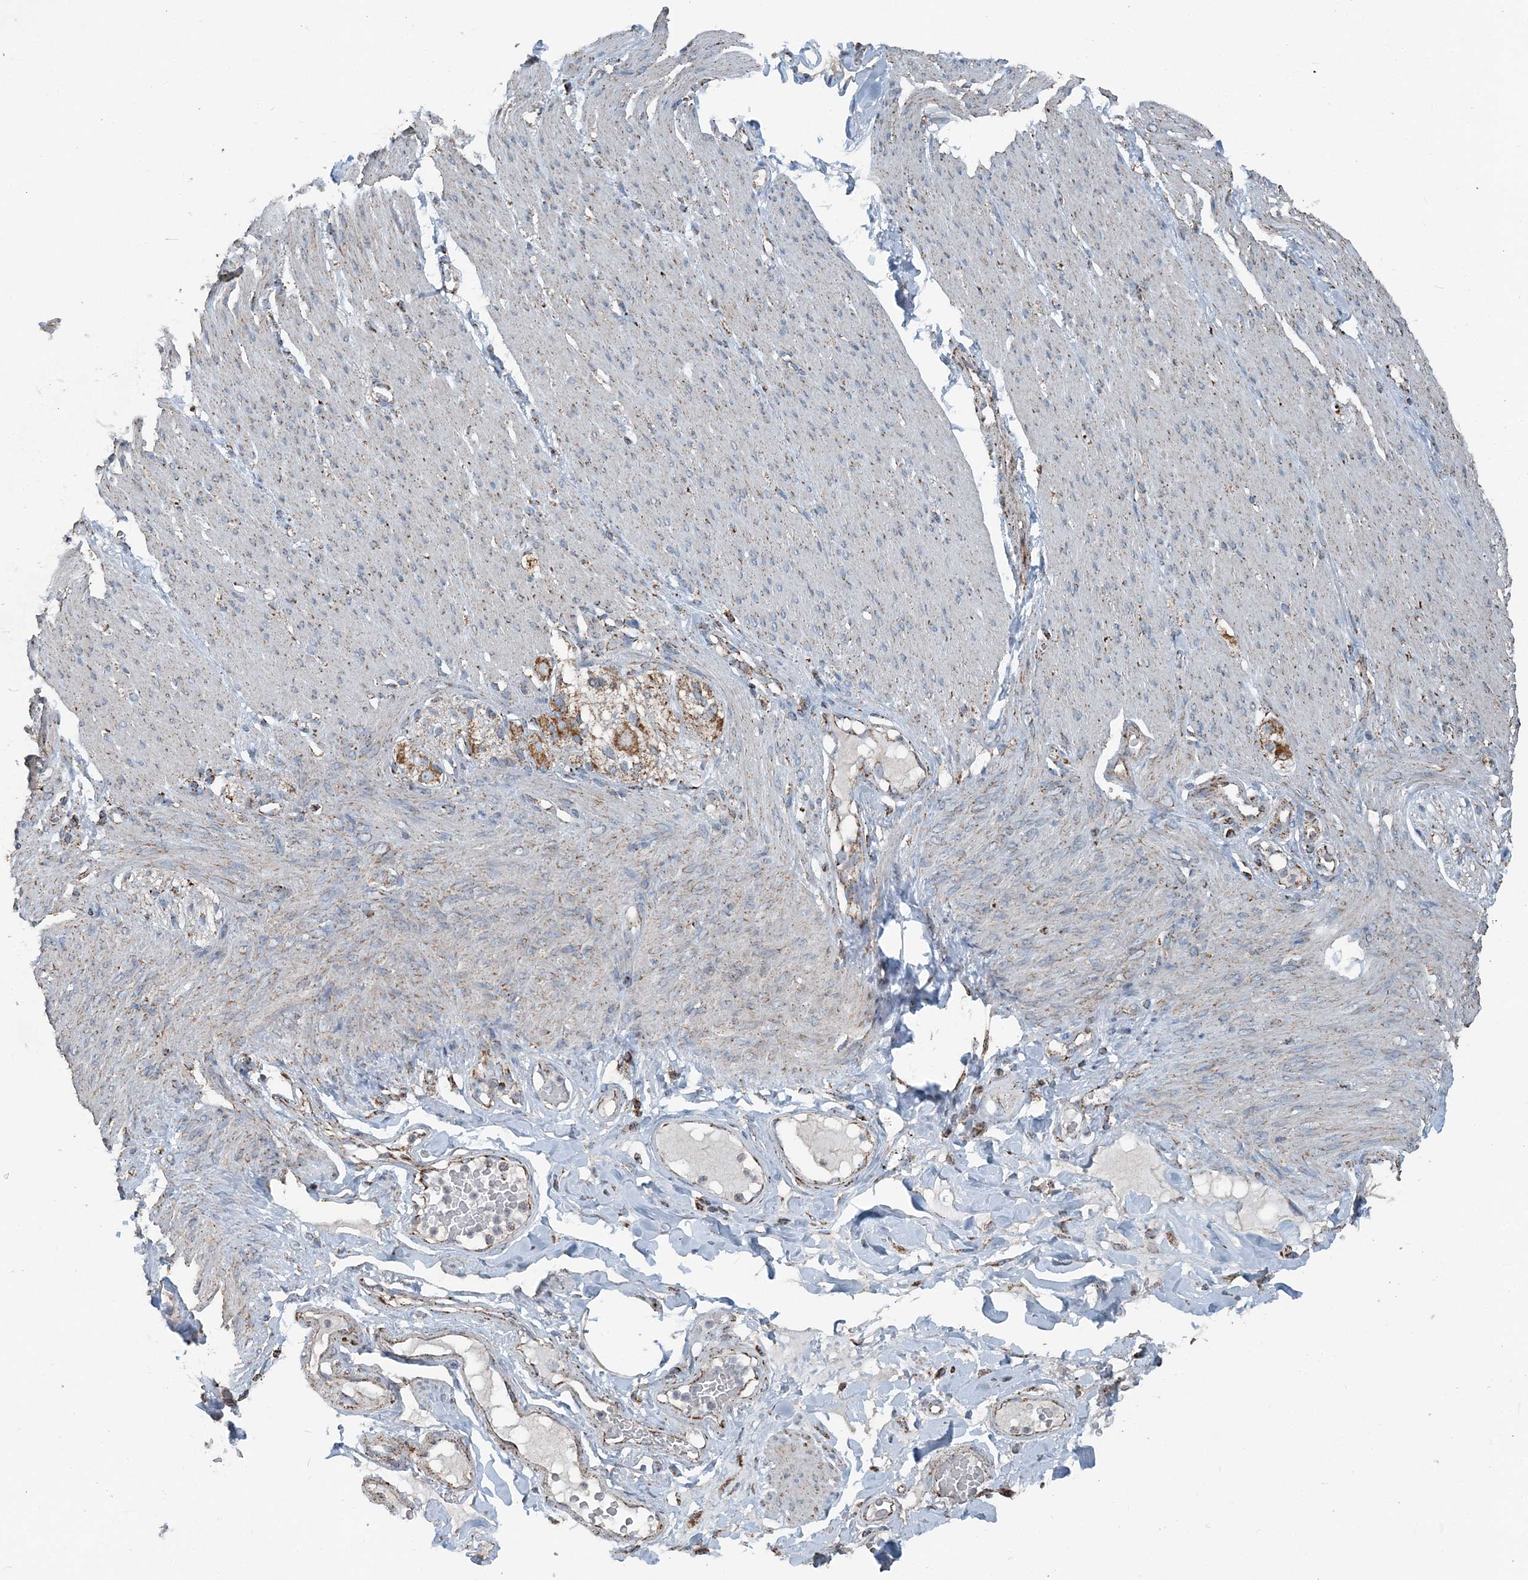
{"staining": {"intensity": "weak", "quantity": ">75%", "location": "cytoplasmic/membranous"}, "tissue": "adipose tissue", "cell_type": "Adipocytes", "image_type": "normal", "snomed": [{"axis": "morphology", "description": "Normal tissue, NOS"}, {"axis": "topography", "description": "Colon"}, {"axis": "topography", "description": "Peripheral nerve tissue"}], "caption": "Unremarkable adipose tissue displays weak cytoplasmic/membranous staining in about >75% of adipocytes, visualized by immunohistochemistry. (brown staining indicates protein expression, while blue staining denotes nuclei).", "gene": "SUCLG1", "patient": {"sex": "female", "age": 61}}